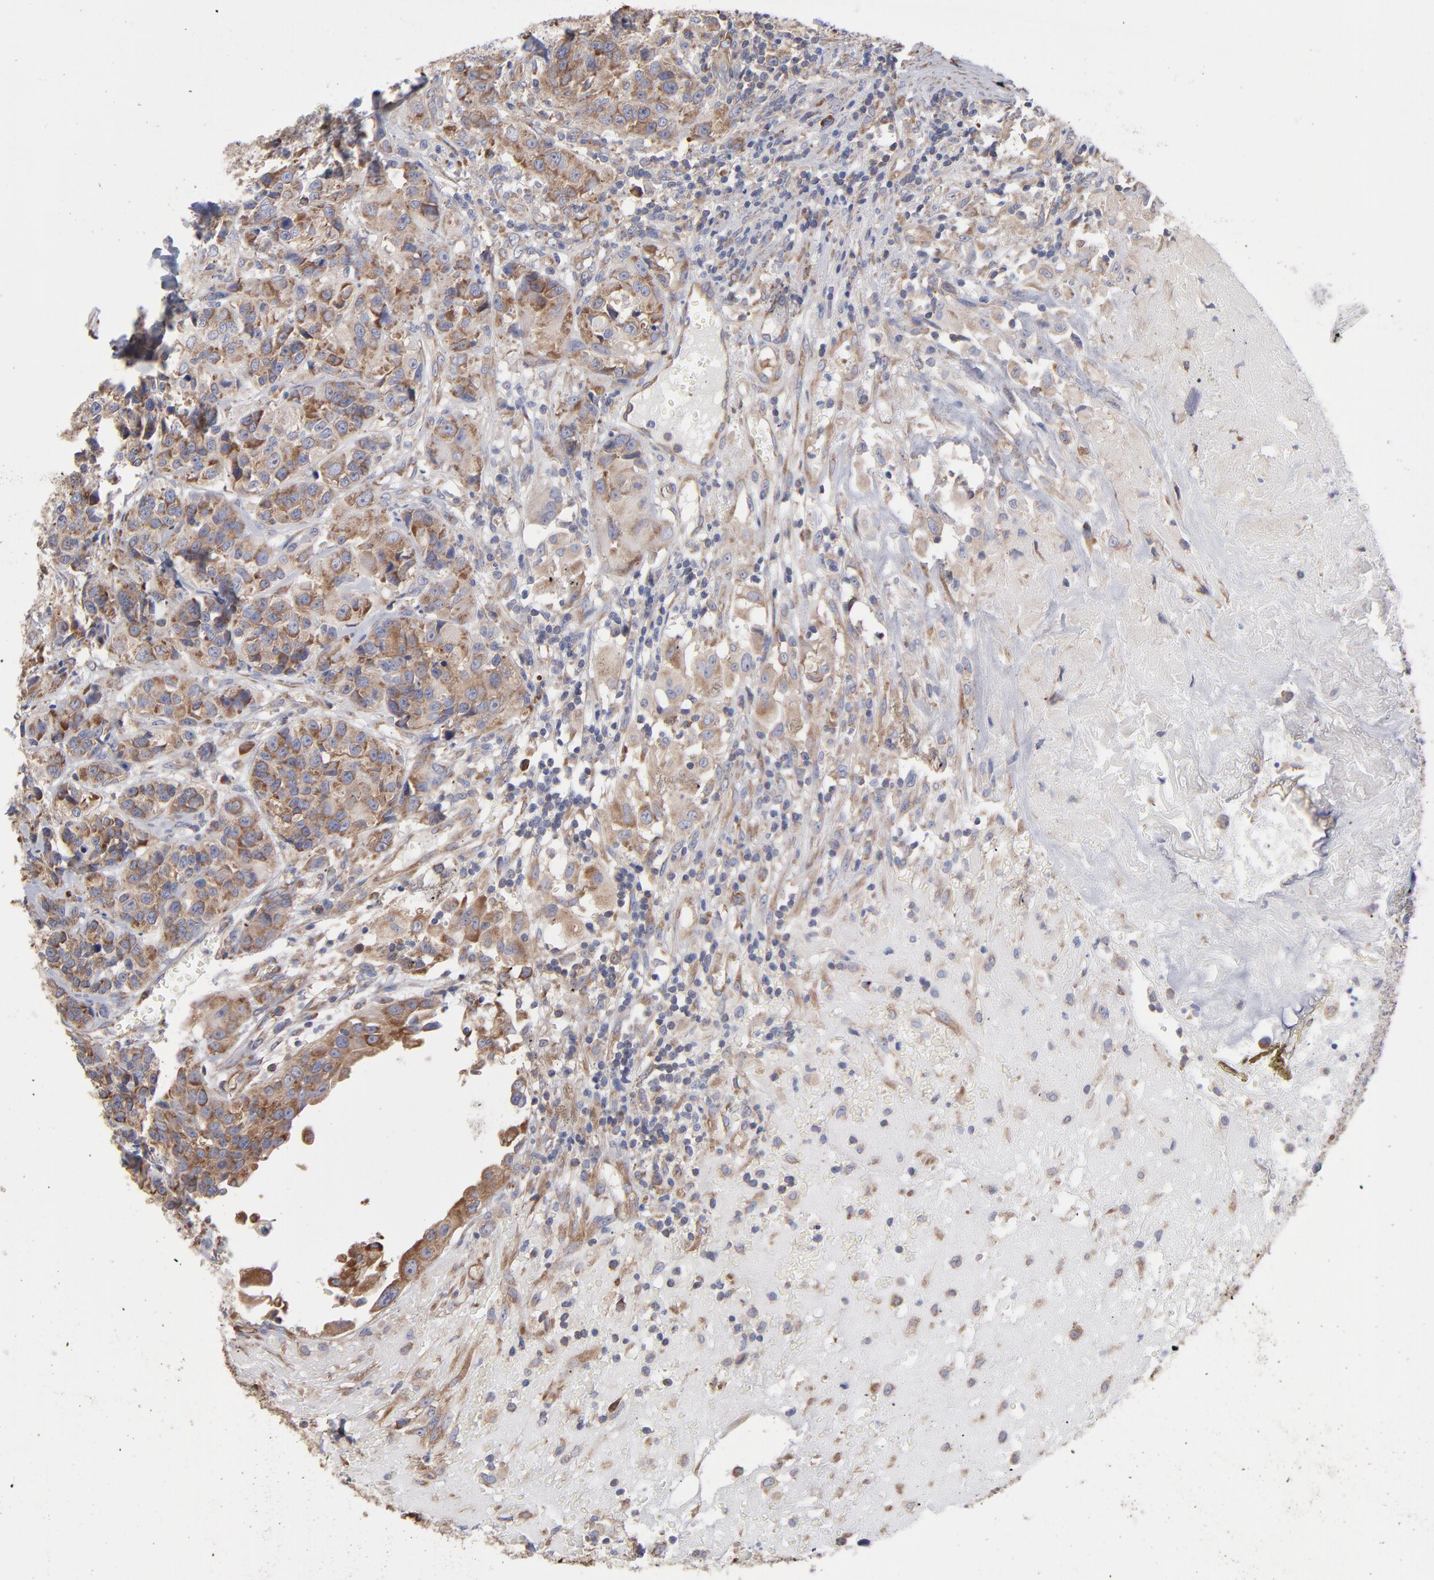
{"staining": {"intensity": "weak", "quantity": ">75%", "location": "cytoplasmic/membranous"}, "tissue": "urothelial cancer", "cell_type": "Tumor cells", "image_type": "cancer", "snomed": [{"axis": "morphology", "description": "Urothelial carcinoma, High grade"}, {"axis": "topography", "description": "Urinary bladder"}], "caption": "A photomicrograph of urothelial carcinoma (high-grade) stained for a protein shows weak cytoplasmic/membranous brown staining in tumor cells.", "gene": "RPL3", "patient": {"sex": "female", "age": 81}}